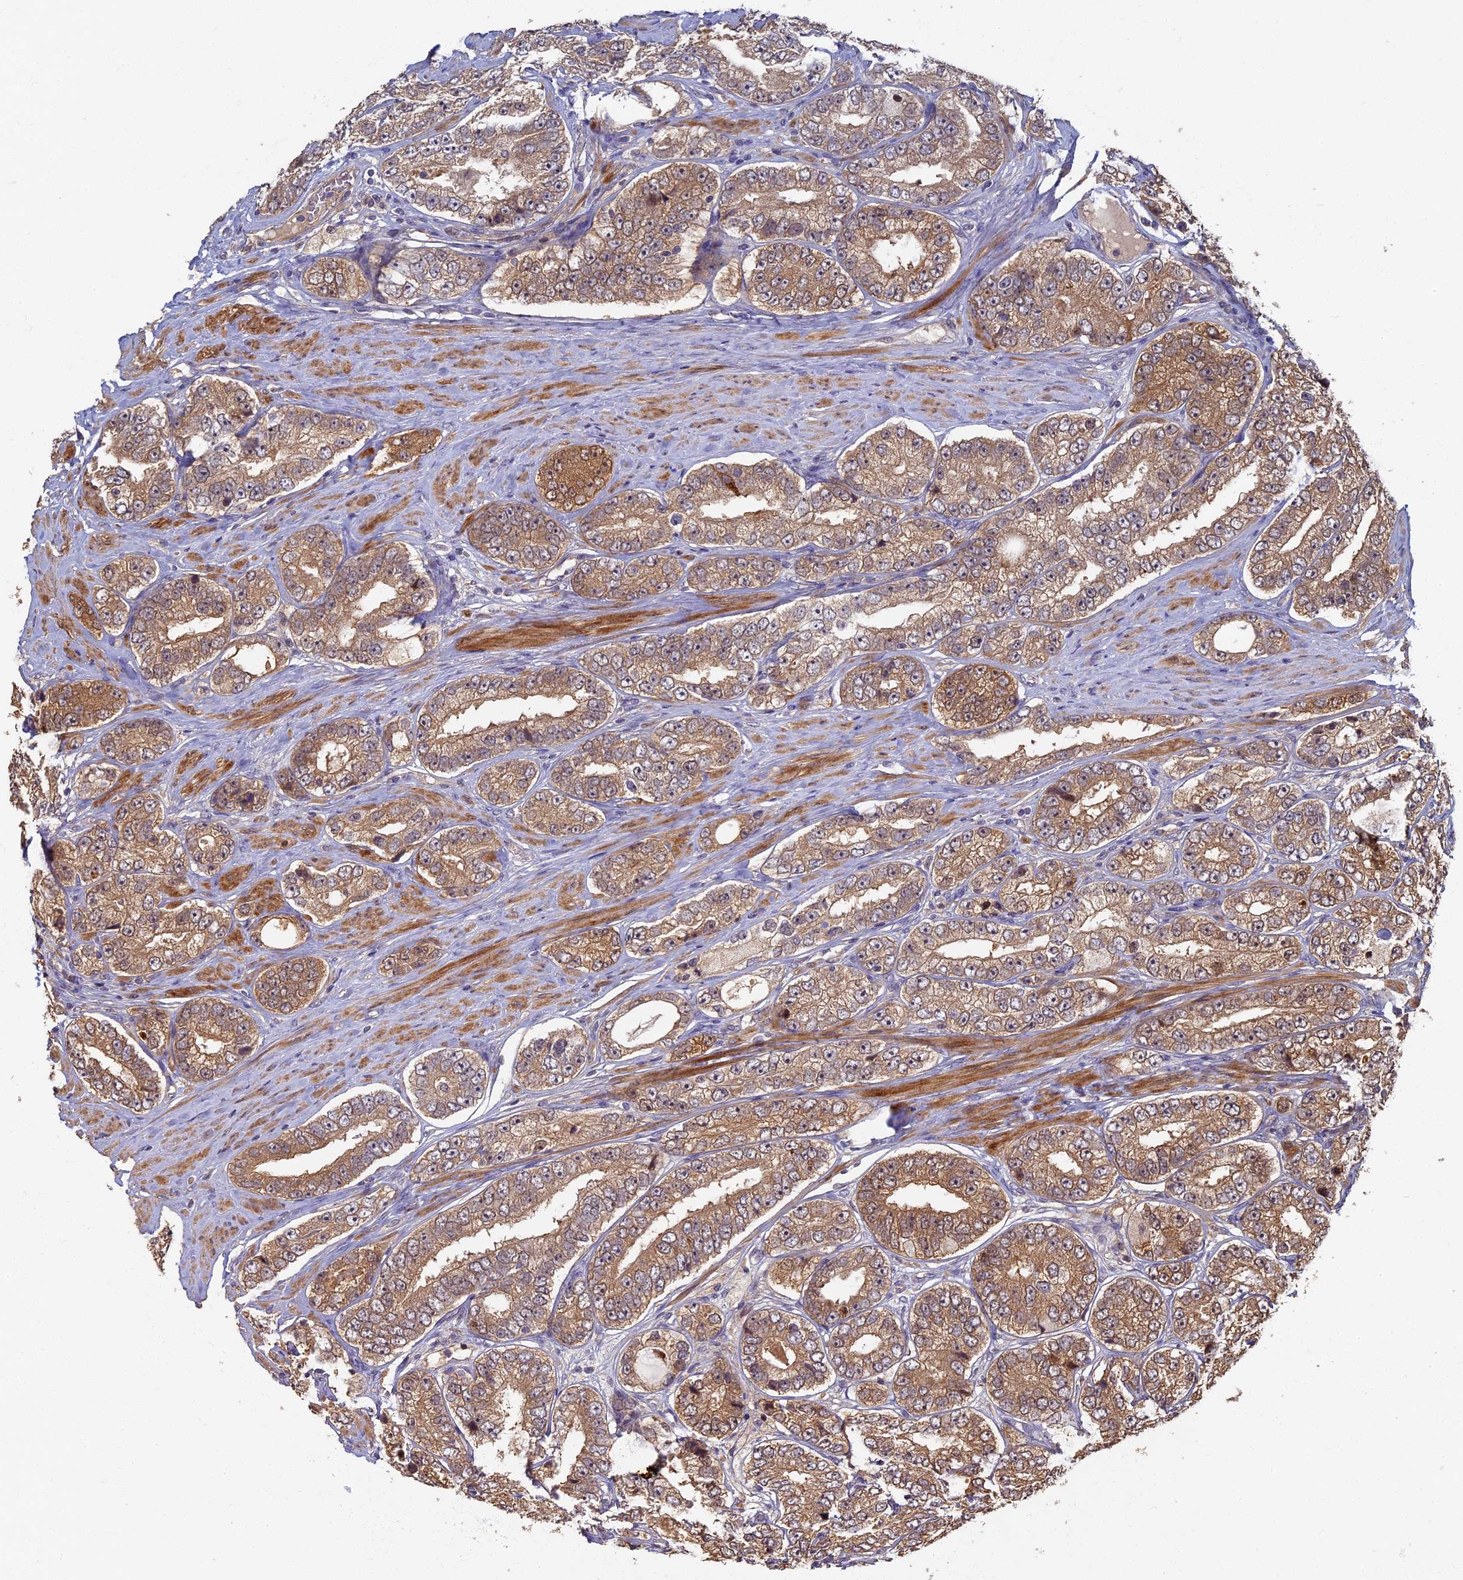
{"staining": {"intensity": "moderate", "quantity": ">75%", "location": "cytoplasmic/membranous"}, "tissue": "prostate cancer", "cell_type": "Tumor cells", "image_type": "cancer", "snomed": [{"axis": "morphology", "description": "Adenocarcinoma, High grade"}, {"axis": "topography", "description": "Prostate"}], "caption": "This micrograph demonstrates IHC staining of human prostate cancer (high-grade adenocarcinoma), with medium moderate cytoplasmic/membranous expression in about >75% of tumor cells.", "gene": "RSPH3", "patient": {"sex": "male", "age": 56}}